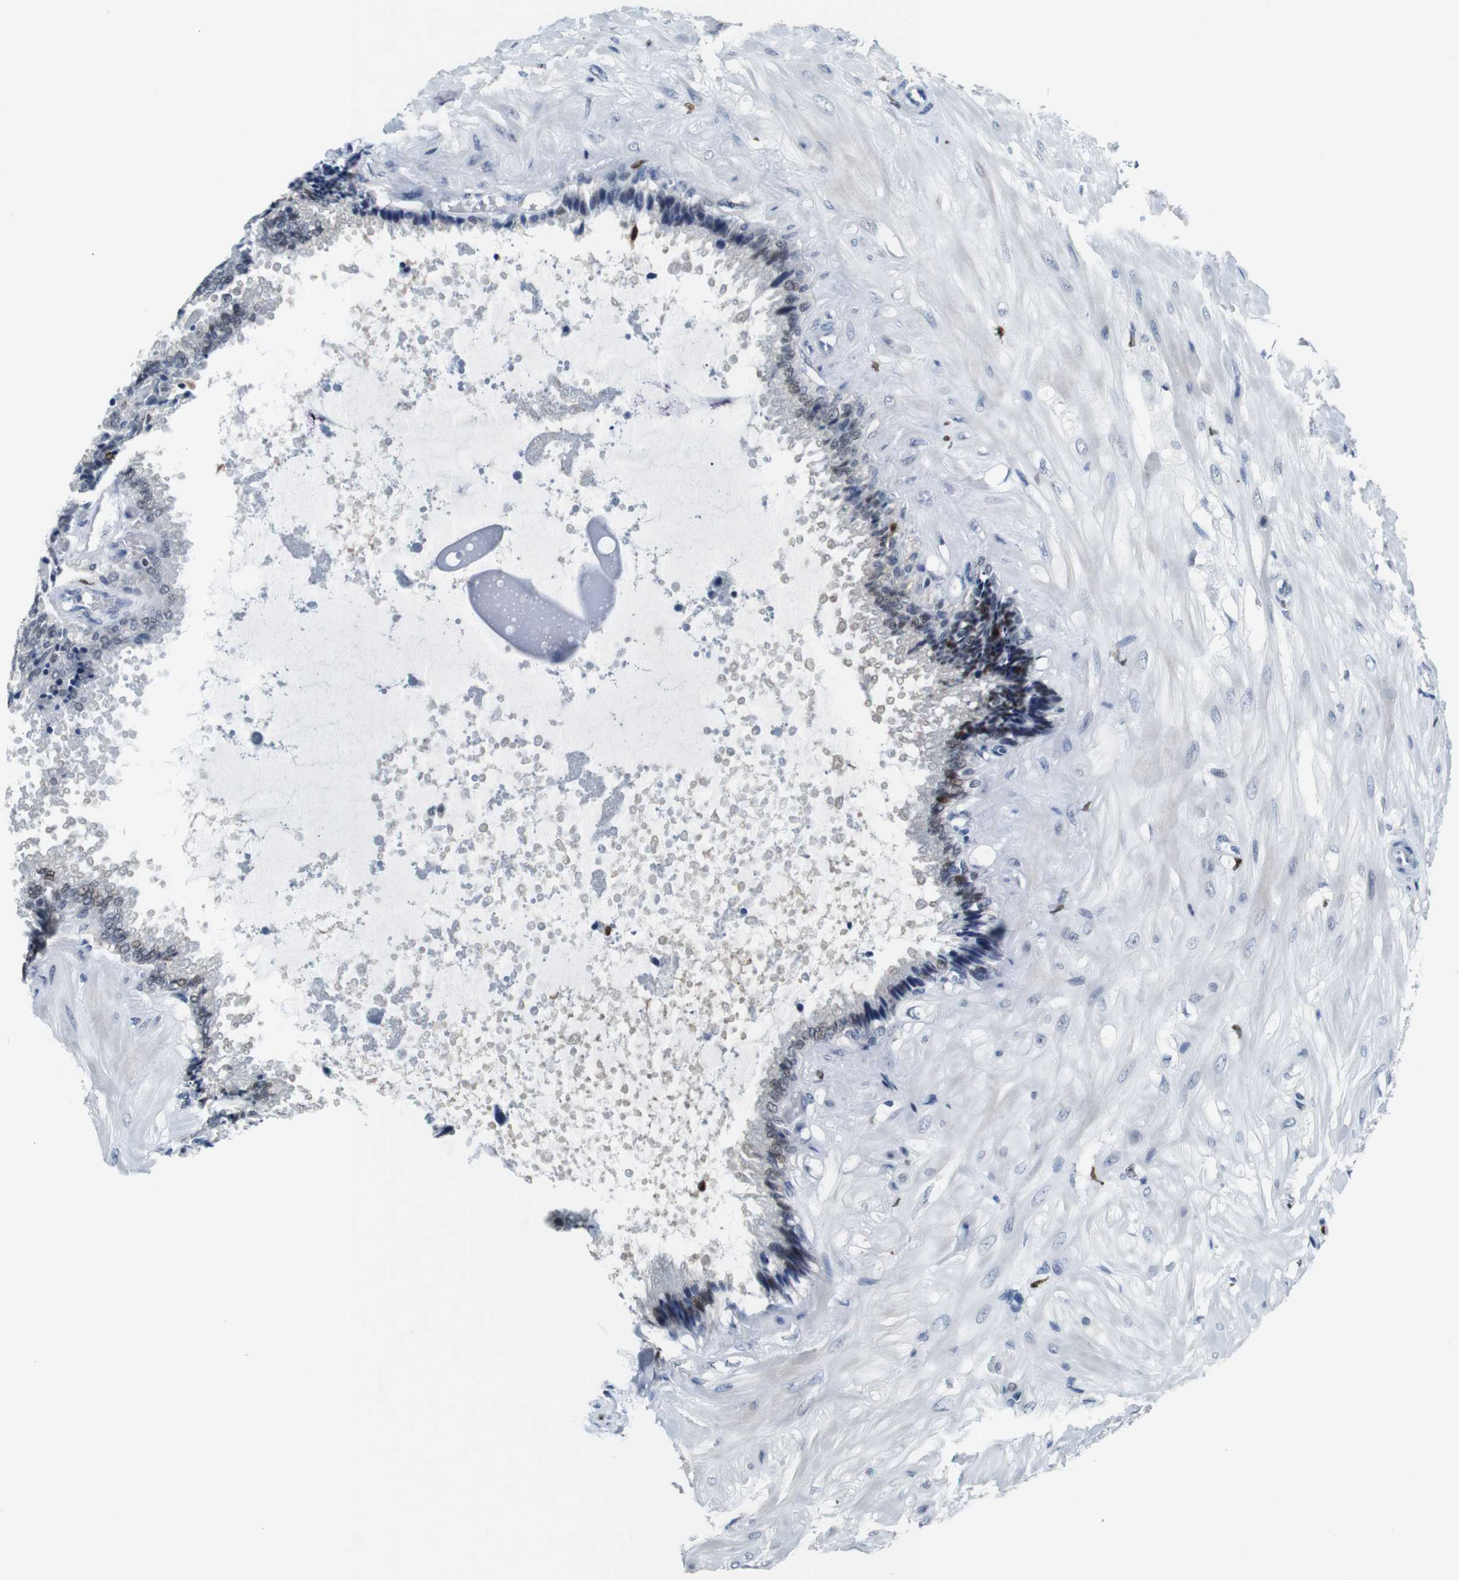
{"staining": {"intensity": "moderate", "quantity": "<25%", "location": "nuclear"}, "tissue": "seminal vesicle", "cell_type": "Glandular cells", "image_type": "normal", "snomed": [{"axis": "morphology", "description": "Normal tissue, NOS"}, {"axis": "topography", "description": "Seminal veicle"}], "caption": "High-magnification brightfield microscopy of normal seminal vesicle stained with DAB (brown) and counterstained with hematoxylin (blue). glandular cells exhibit moderate nuclear expression is appreciated in about<25% of cells. (DAB (3,3'-diaminobenzidine) = brown stain, brightfield microscopy at high magnification).", "gene": "IRF8", "patient": {"sex": "male", "age": 46}}